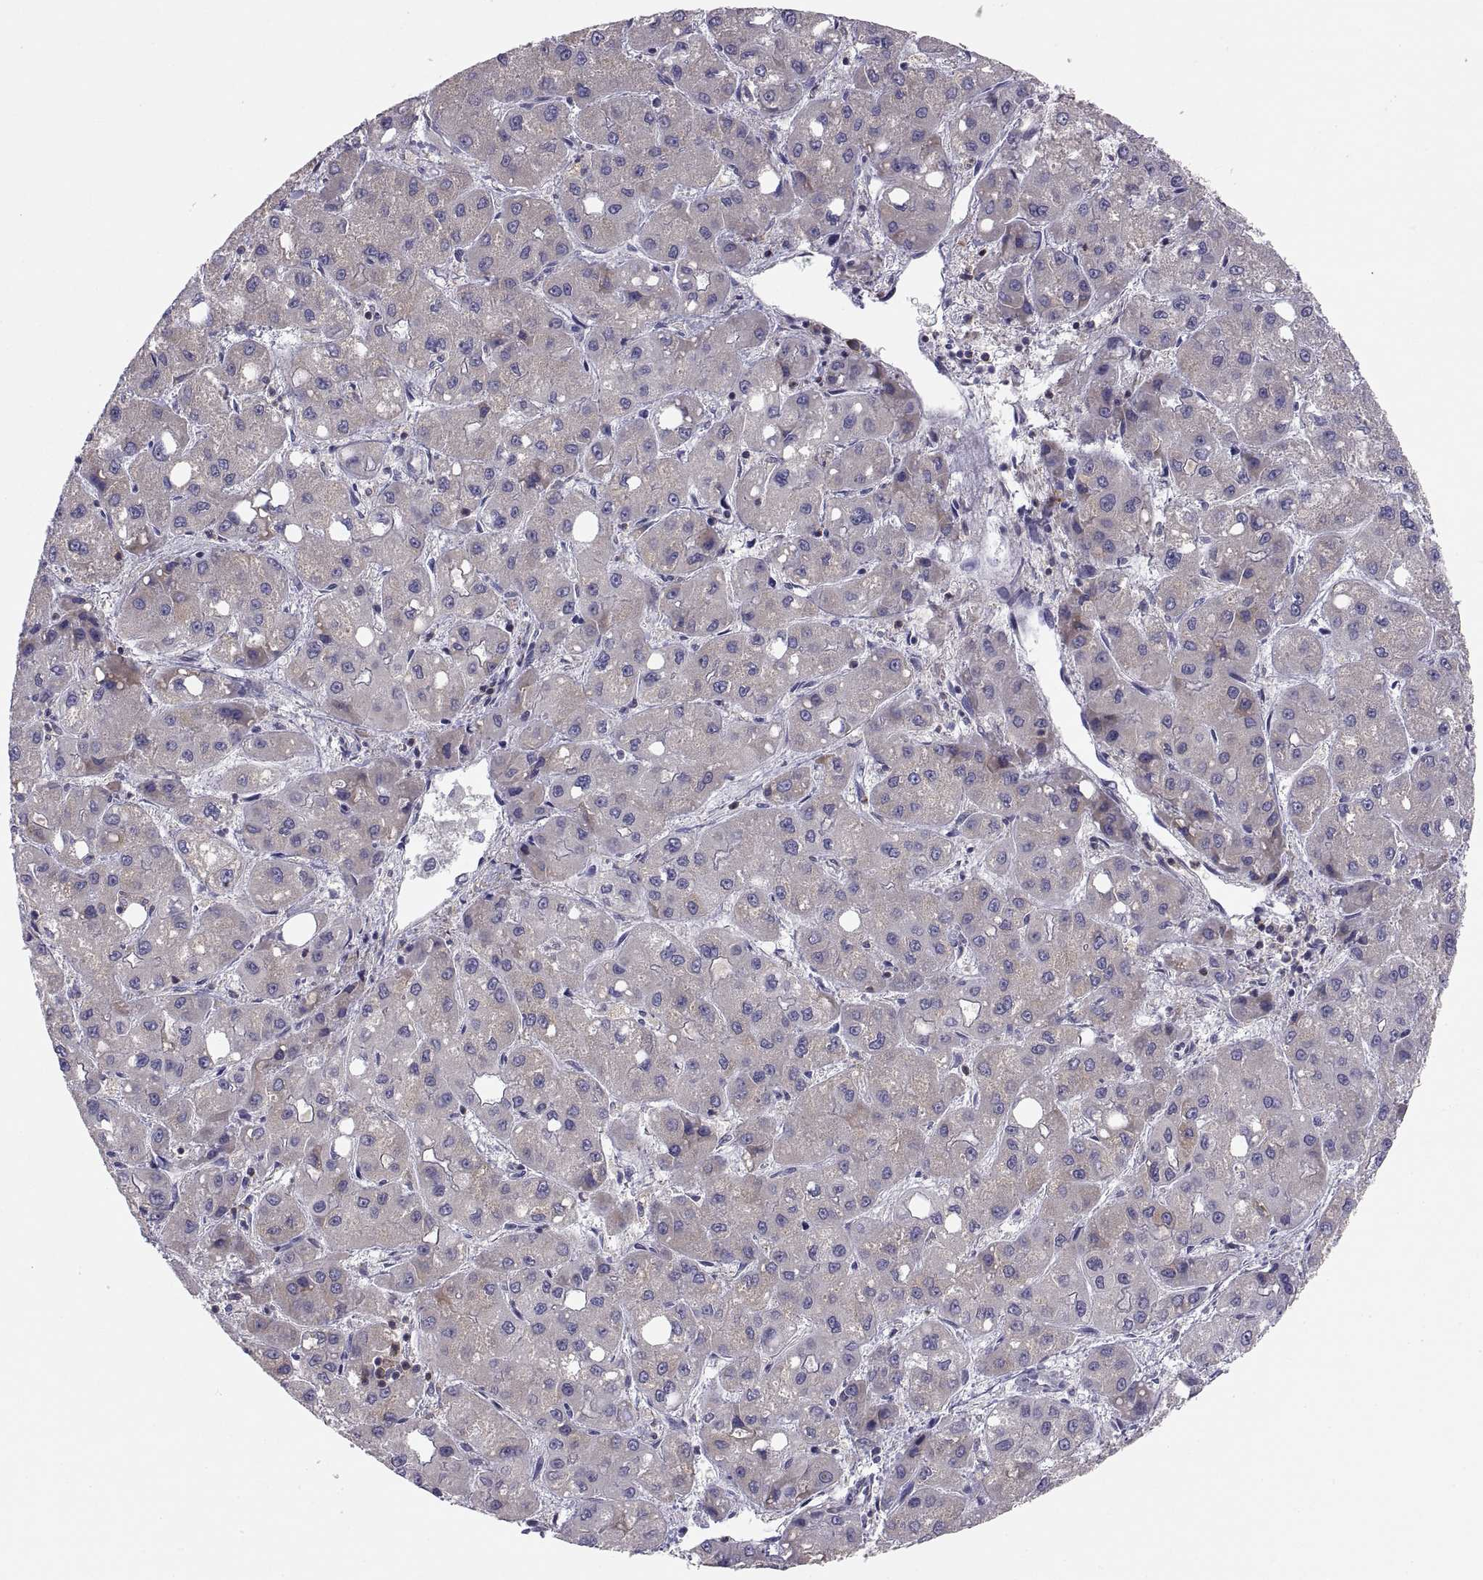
{"staining": {"intensity": "negative", "quantity": "none", "location": "none"}, "tissue": "liver cancer", "cell_type": "Tumor cells", "image_type": "cancer", "snomed": [{"axis": "morphology", "description": "Carcinoma, Hepatocellular, NOS"}, {"axis": "topography", "description": "Liver"}], "caption": "DAB (3,3'-diaminobenzidine) immunohistochemical staining of liver hepatocellular carcinoma reveals no significant staining in tumor cells. (IHC, brightfield microscopy, high magnification).", "gene": "ERO1A", "patient": {"sex": "male", "age": 73}}